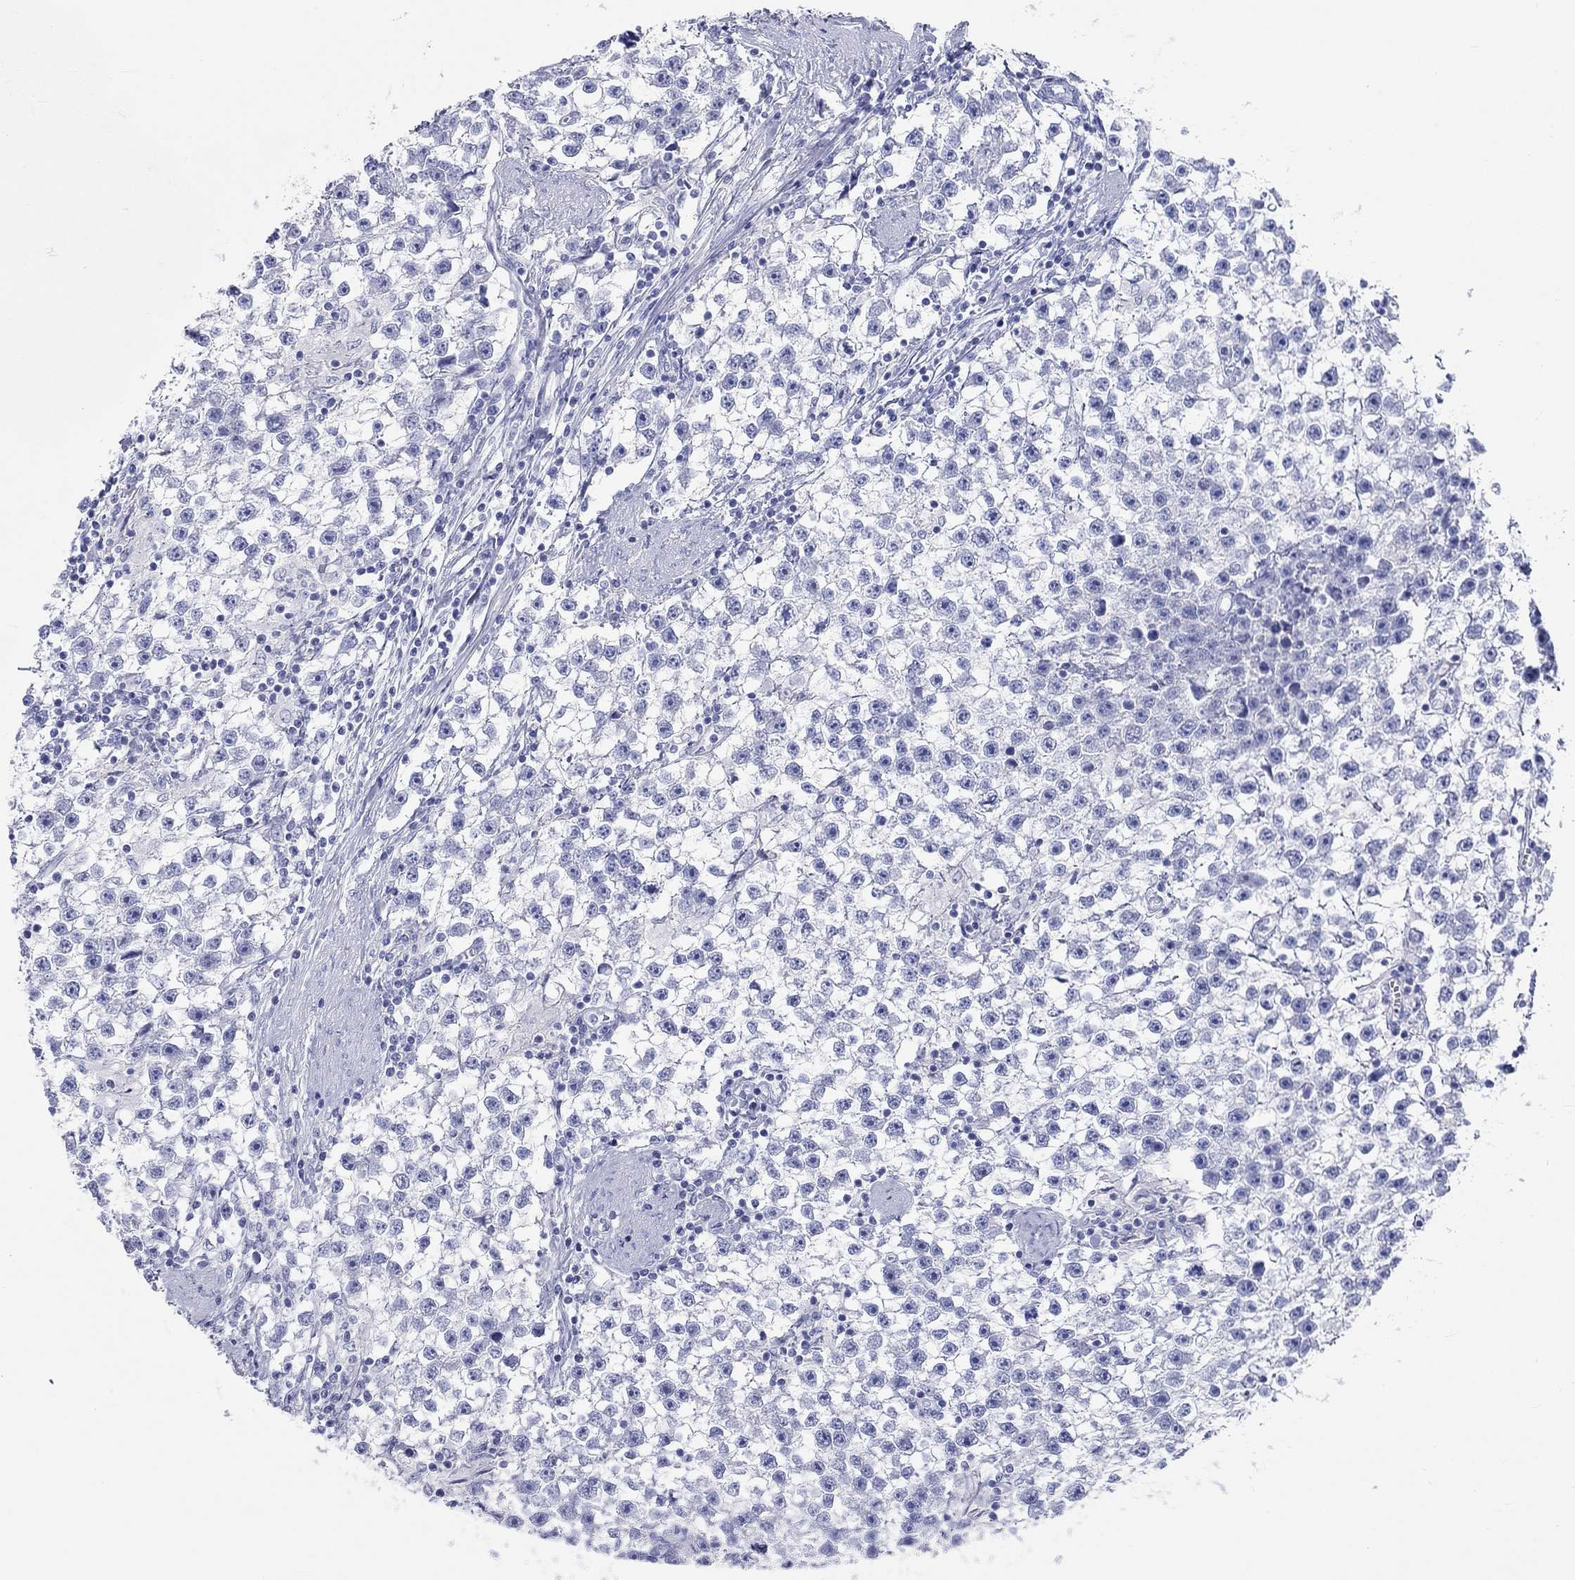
{"staining": {"intensity": "negative", "quantity": "none", "location": "none"}, "tissue": "testis cancer", "cell_type": "Tumor cells", "image_type": "cancer", "snomed": [{"axis": "morphology", "description": "Seminoma, NOS"}, {"axis": "topography", "description": "Testis"}], "caption": "Protein analysis of testis cancer reveals no significant expression in tumor cells. The staining is performed using DAB brown chromogen with nuclei counter-stained in using hematoxylin.", "gene": "SPATA9", "patient": {"sex": "male", "age": 59}}